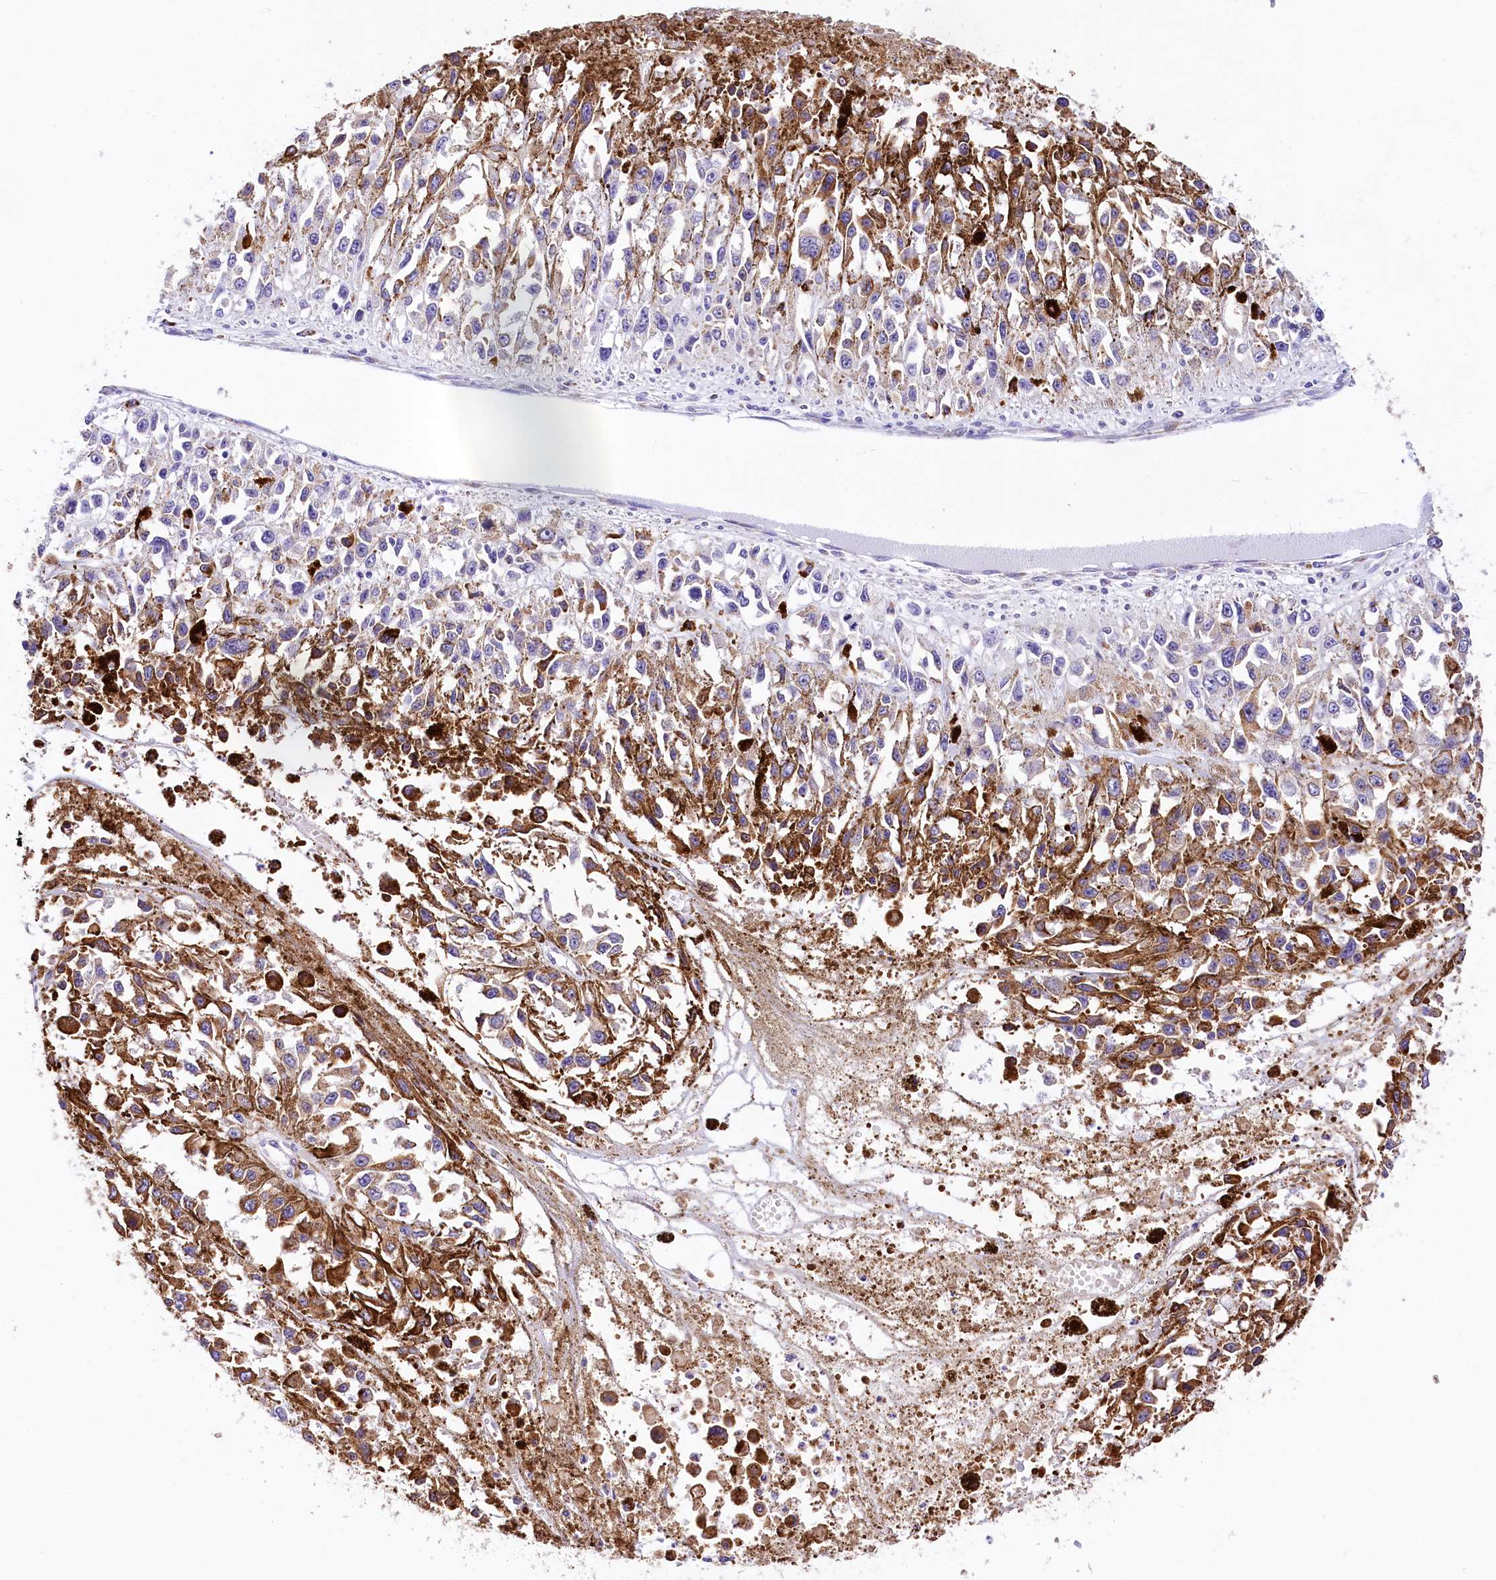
{"staining": {"intensity": "moderate", "quantity": "25%-75%", "location": "cytoplasmic/membranous"}, "tissue": "melanoma", "cell_type": "Tumor cells", "image_type": "cancer", "snomed": [{"axis": "morphology", "description": "Malignant melanoma, Metastatic site"}, {"axis": "topography", "description": "Lymph node"}], "caption": "This image displays IHC staining of human malignant melanoma (metastatic site), with medium moderate cytoplasmic/membranous expression in about 25%-75% of tumor cells.", "gene": "ITGA1", "patient": {"sex": "male", "age": 59}}